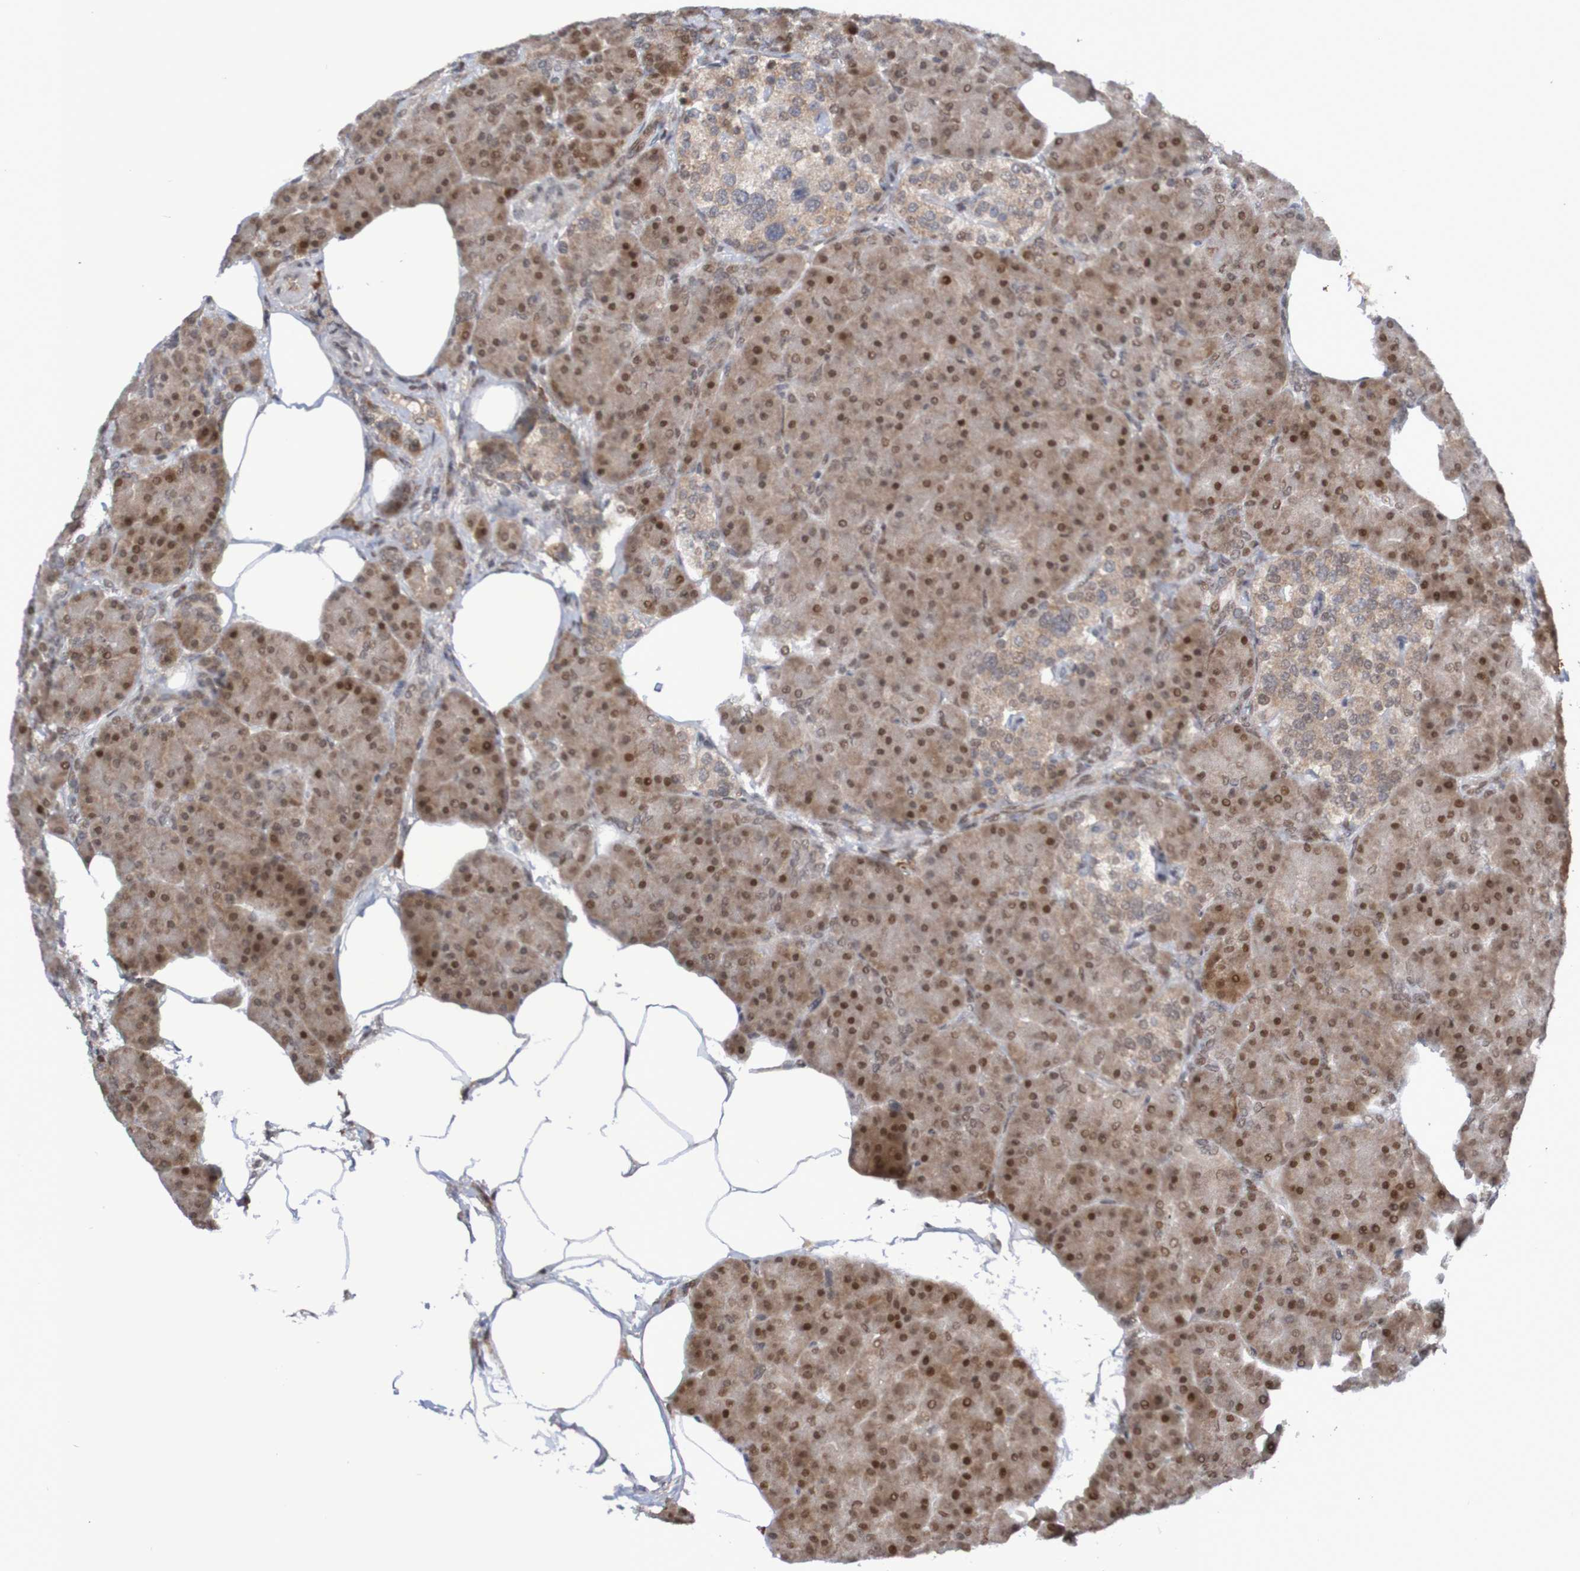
{"staining": {"intensity": "moderate", "quantity": ">75%", "location": "cytoplasmic/membranous,nuclear"}, "tissue": "pancreas", "cell_type": "Exocrine glandular cells", "image_type": "normal", "snomed": [{"axis": "morphology", "description": "Normal tissue, NOS"}, {"axis": "topography", "description": "Pancreas"}], "caption": "Benign pancreas was stained to show a protein in brown. There is medium levels of moderate cytoplasmic/membranous,nuclear staining in about >75% of exocrine glandular cells.", "gene": "ITLN1", "patient": {"sex": "female", "age": 70}}